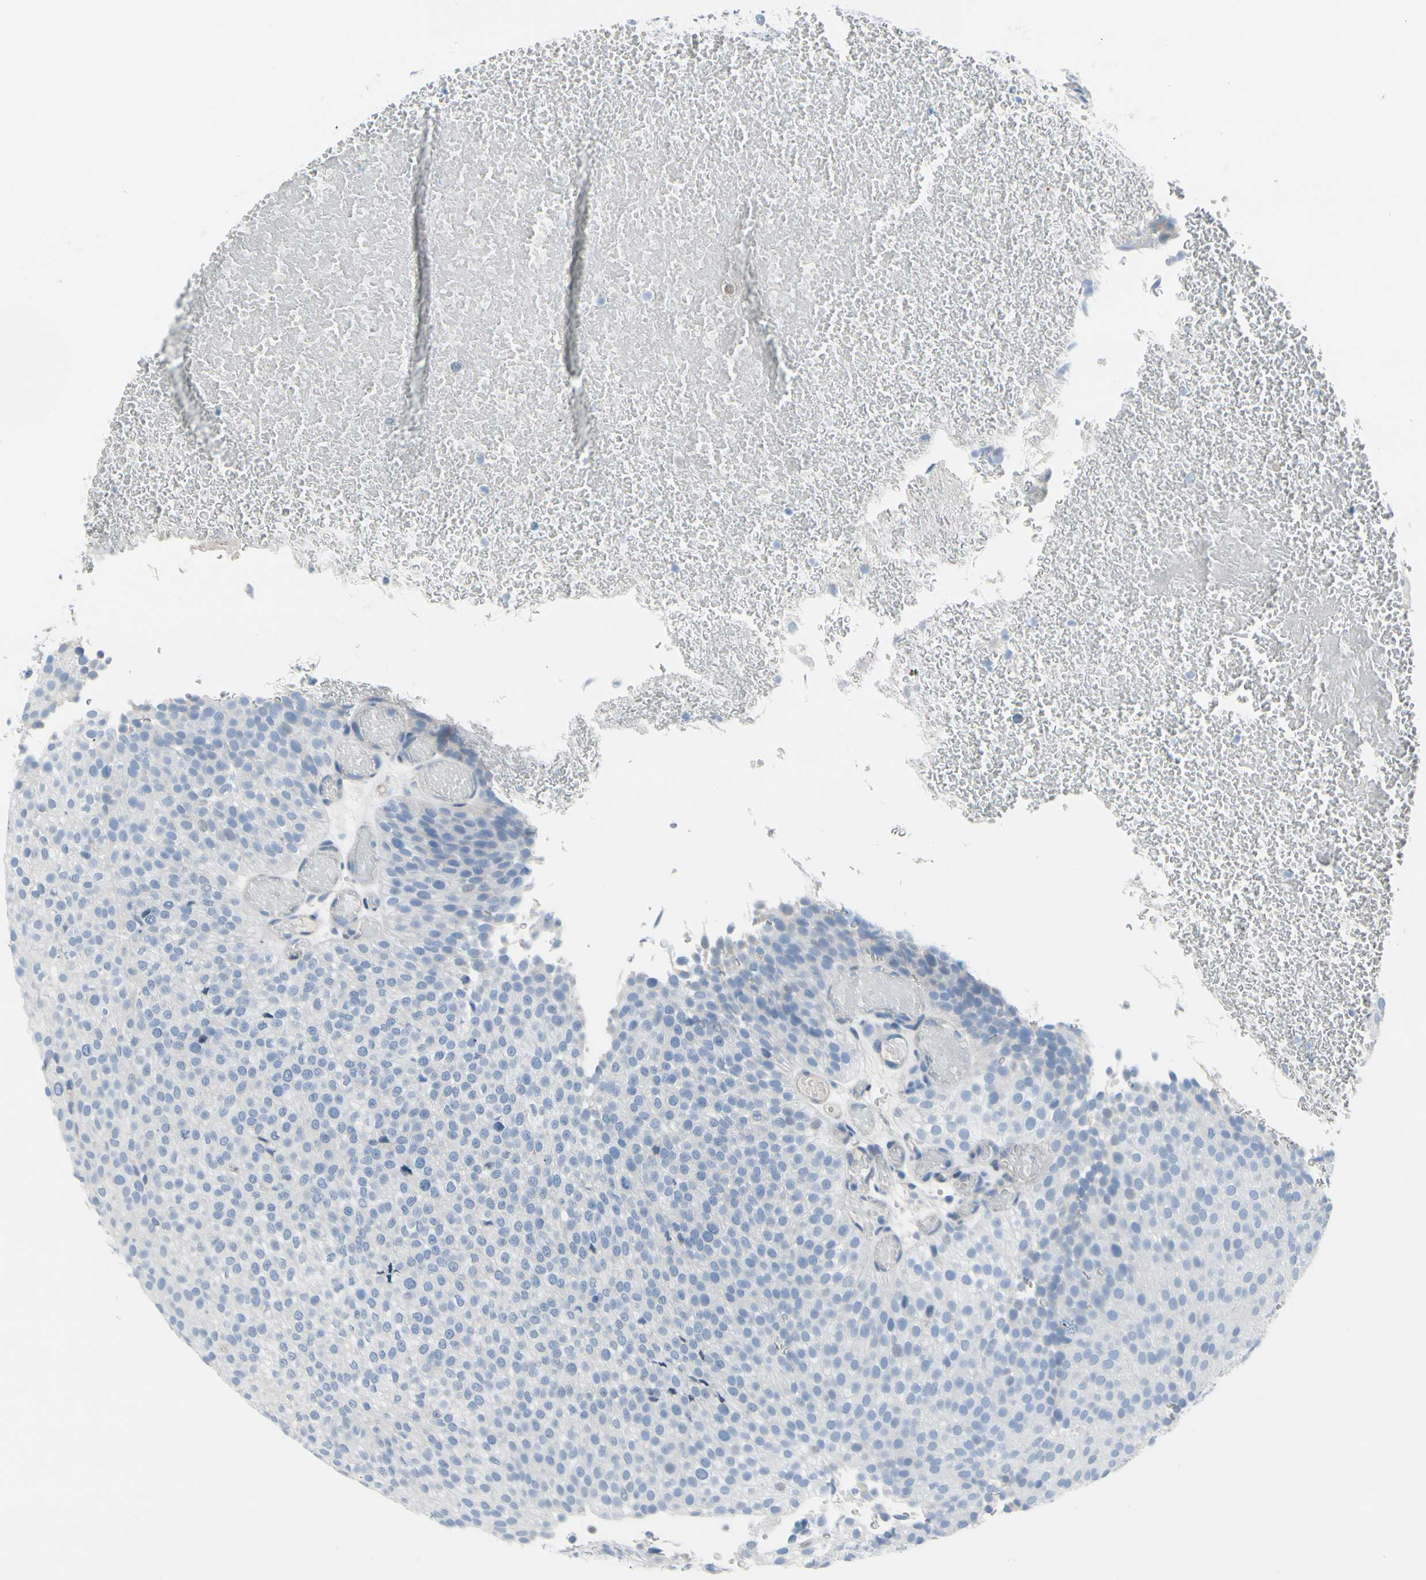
{"staining": {"intensity": "negative", "quantity": "none", "location": "none"}, "tissue": "urothelial cancer", "cell_type": "Tumor cells", "image_type": "cancer", "snomed": [{"axis": "morphology", "description": "Urothelial carcinoma, Low grade"}, {"axis": "topography", "description": "Urinary bladder"}], "caption": "A high-resolution photomicrograph shows immunohistochemistry staining of urothelial cancer, which displays no significant expression in tumor cells.", "gene": "MUC5B", "patient": {"sex": "male", "age": 78}}